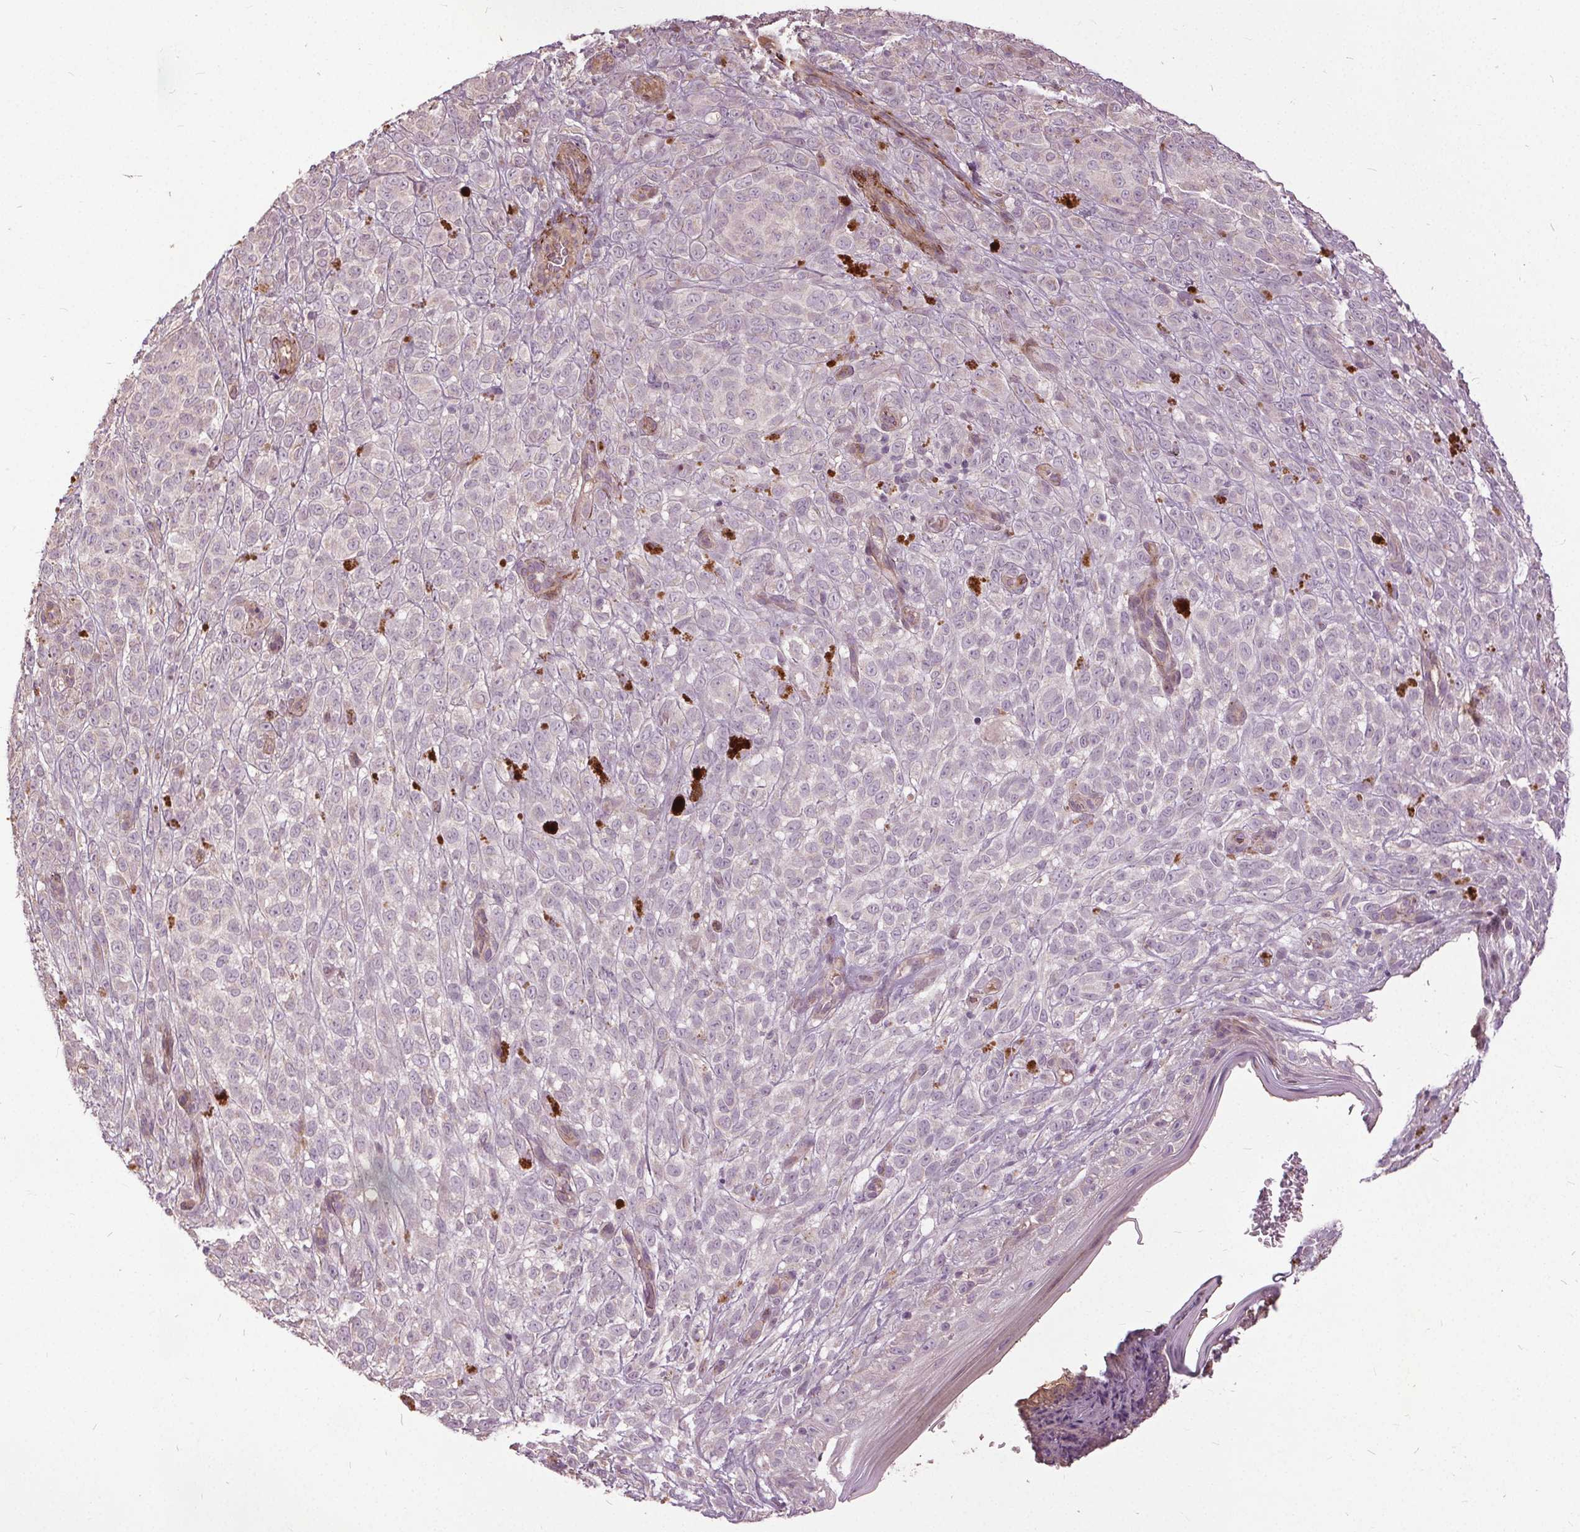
{"staining": {"intensity": "negative", "quantity": "none", "location": "none"}, "tissue": "melanoma", "cell_type": "Tumor cells", "image_type": "cancer", "snomed": [{"axis": "morphology", "description": "Malignant melanoma, NOS"}, {"axis": "topography", "description": "Skin"}], "caption": "Melanoma was stained to show a protein in brown. There is no significant staining in tumor cells.", "gene": "PDGFD", "patient": {"sex": "female", "age": 86}}